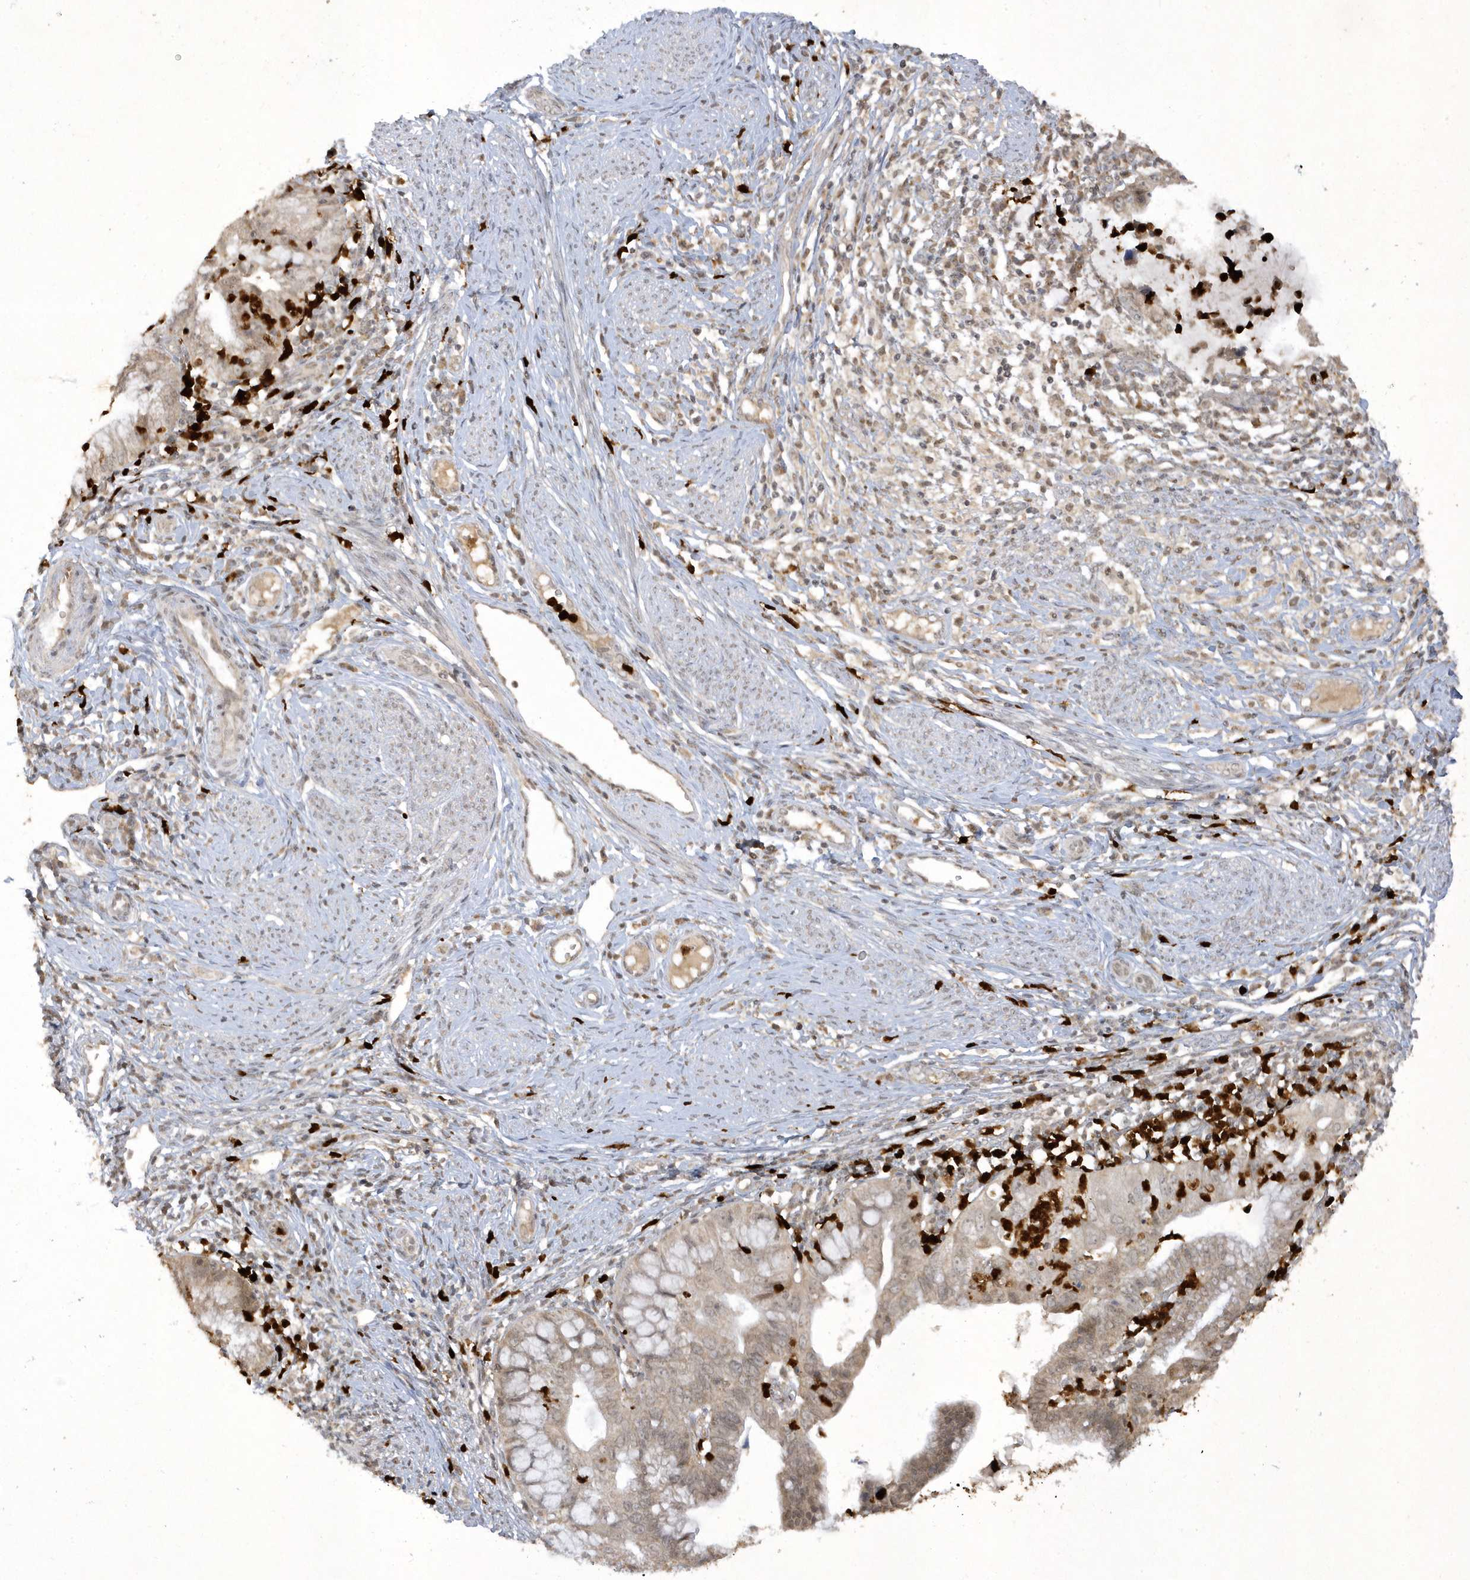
{"staining": {"intensity": "weak", "quantity": "<25%", "location": "cytoplasmic/membranous,nuclear"}, "tissue": "cervical cancer", "cell_type": "Tumor cells", "image_type": "cancer", "snomed": [{"axis": "morphology", "description": "Adenocarcinoma, NOS"}, {"axis": "topography", "description": "Cervix"}], "caption": "Immunohistochemistry image of cervical cancer stained for a protein (brown), which displays no staining in tumor cells.", "gene": "ZNF213", "patient": {"sex": "female", "age": 36}}